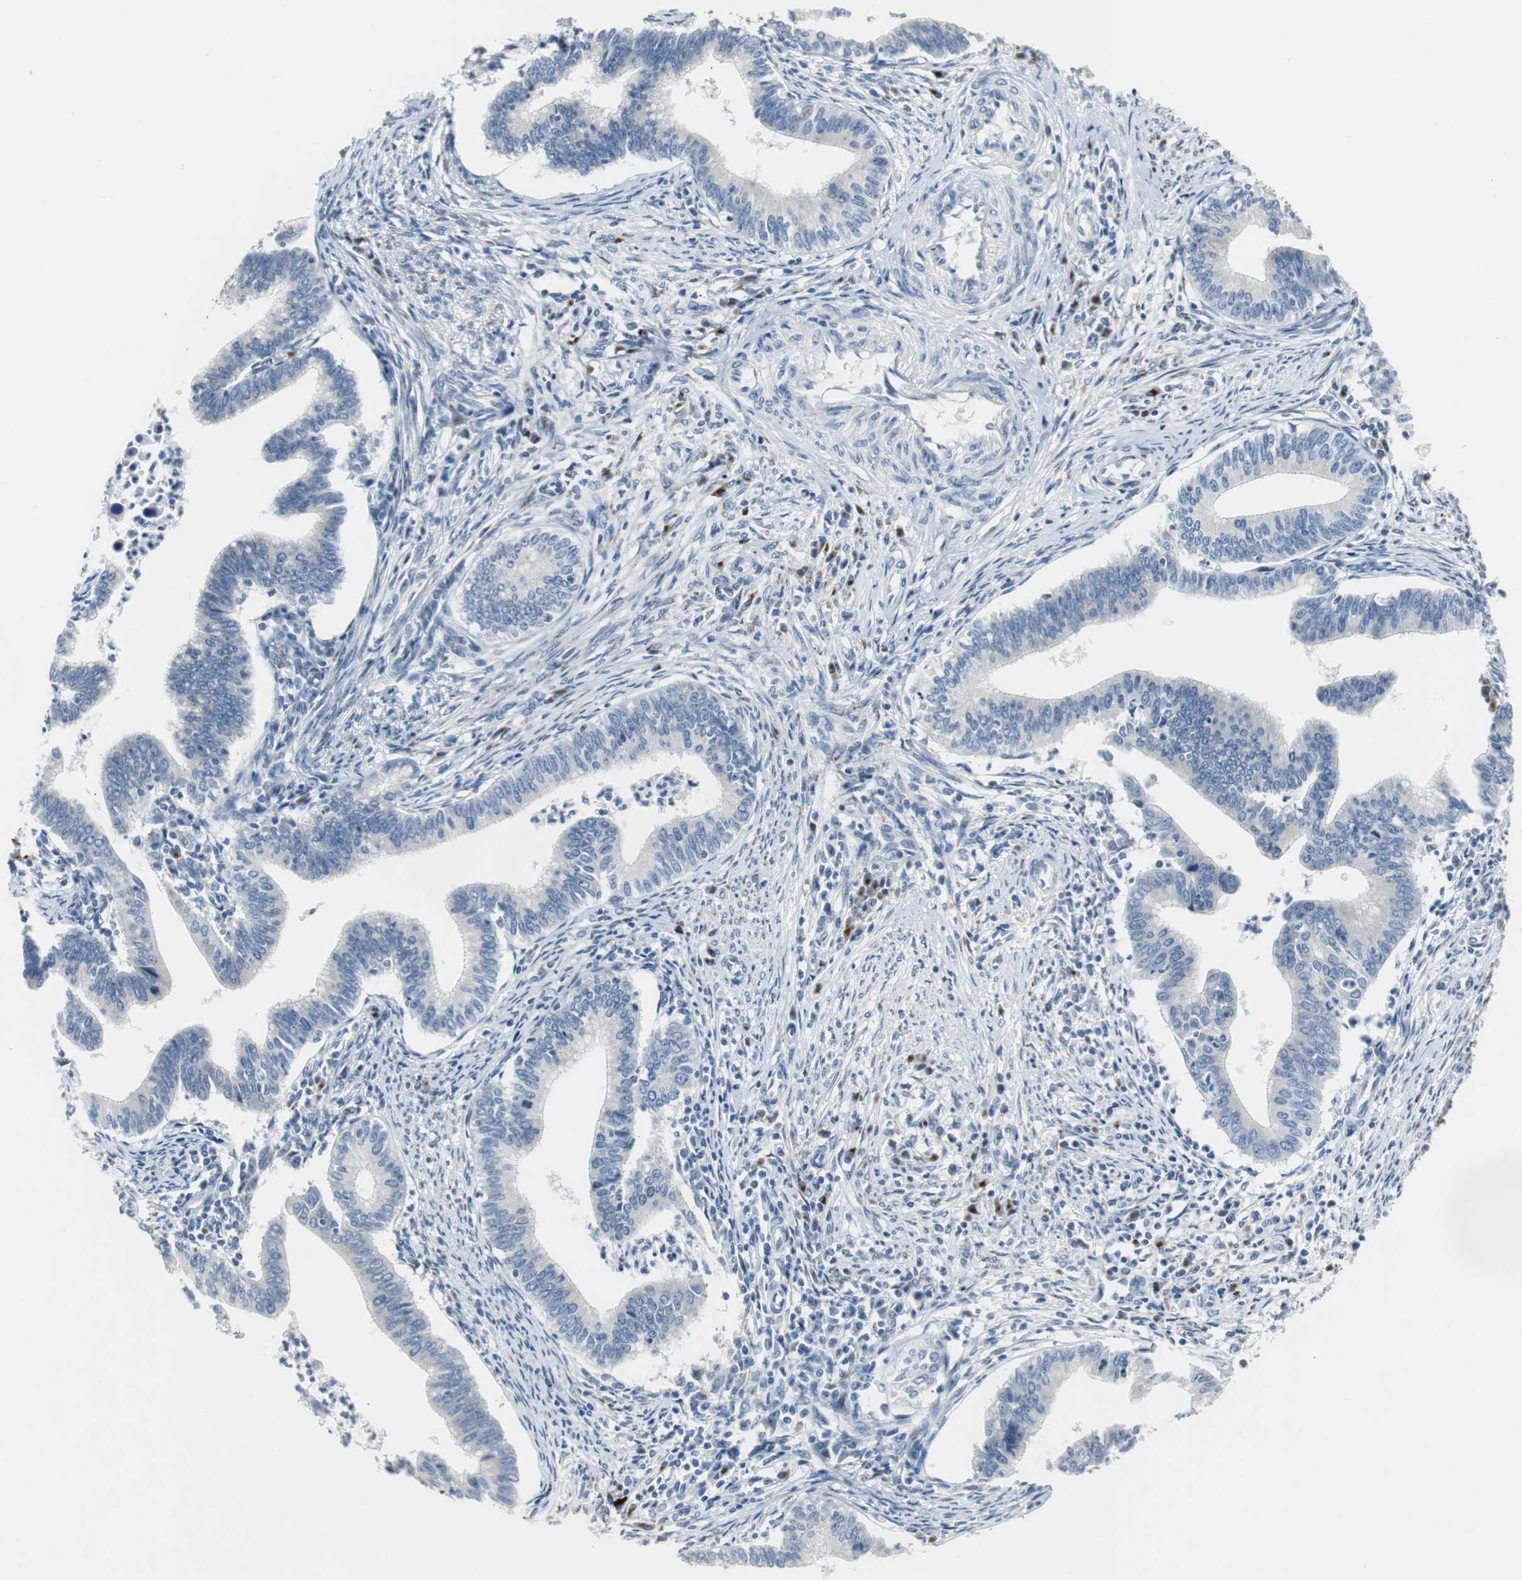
{"staining": {"intensity": "negative", "quantity": "none", "location": "none"}, "tissue": "cervical cancer", "cell_type": "Tumor cells", "image_type": "cancer", "snomed": [{"axis": "morphology", "description": "Adenocarcinoma, NOS"}, {"axis": "topography", "description": "Cervix"}], "caption": "A micrograph of cervical cancer (adenocarcinoma) stained for a protein shows no brown staining in tumor cells.", "gene": "SOX30", "patient": {"sex": "female", "age": 36}}